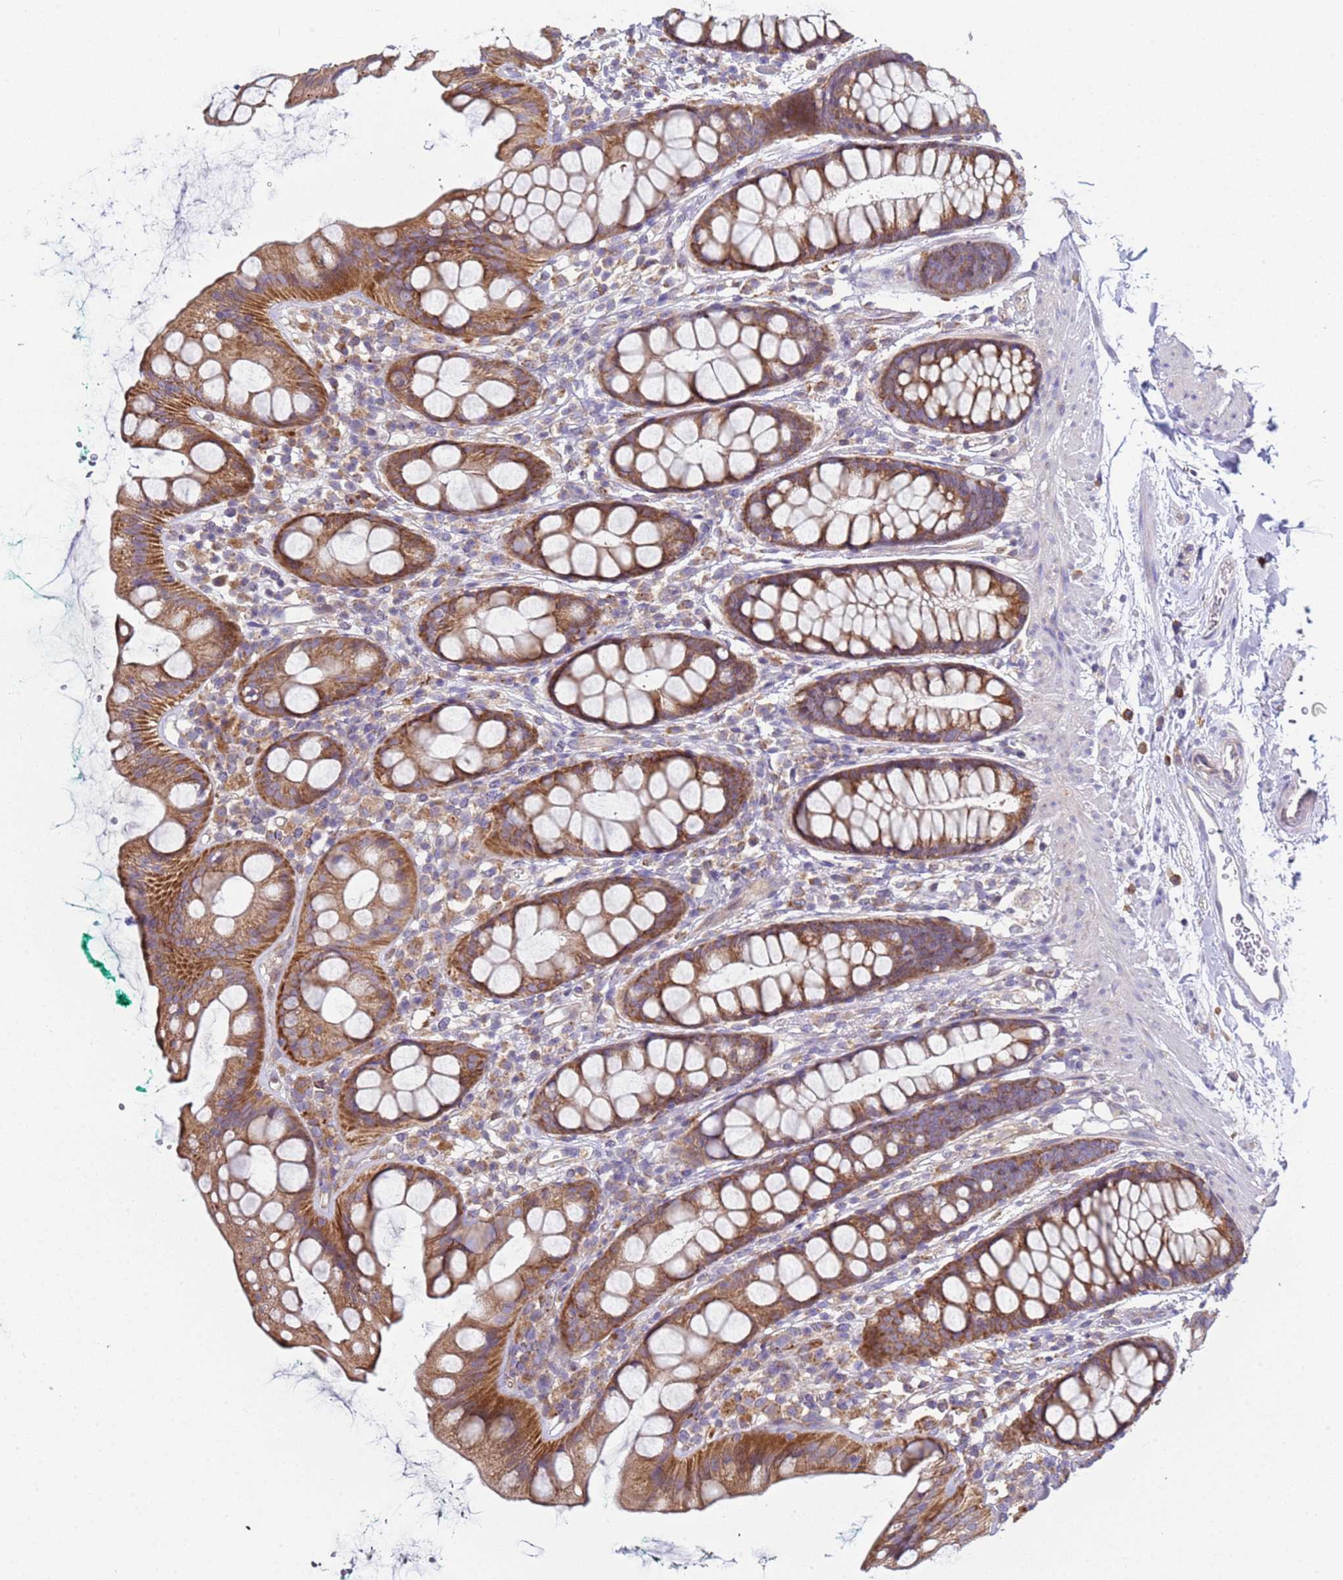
{"staining": {"intensity": "moderate", "quantity": ">75%", "location": "cytoplasmic/membranous"}, "tissue": "rectum", "cell_type": "Glandular cells", "image_type": "normal", "snomed": [{"axis": "morphology", "description": "Normal tissue, NOS"}, {"axis": "topography", "description": "Rectum"}], "caption": "Protein expression analysis of unremarkable human rectum reveals moderate cytoplasmic/membranous staining in about >75% of glandular cells. (IHC, brightfield microscopy, high magnification).", "gene": "DIP2B", "patient": {"sex": "female", "age": 65}}